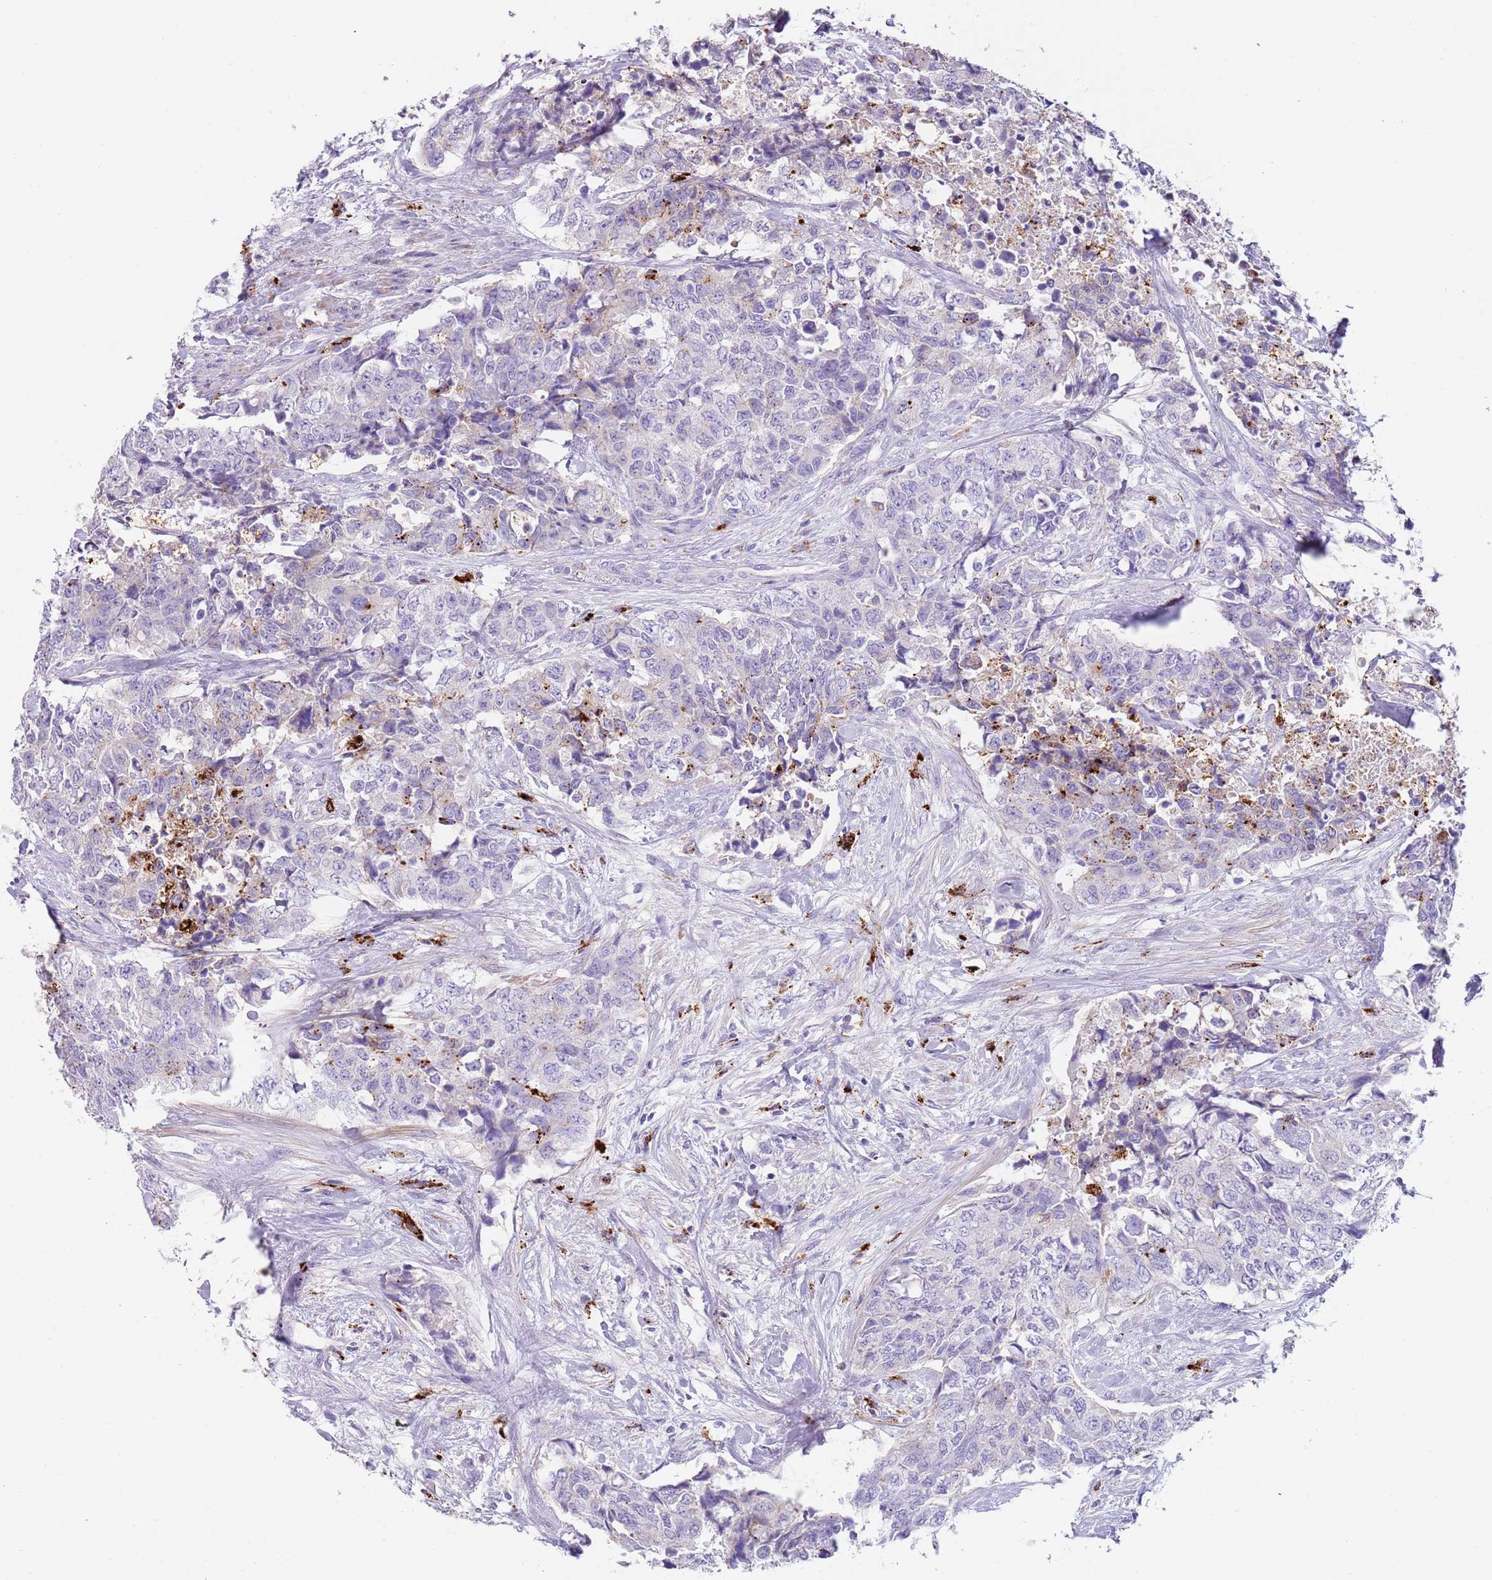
{"staining": {"intensity": "strong", "quantity": "<25%", "location": "cytoplasmic/membranous"}, "tissue": "urothelial cancer", "cell_type": "Tumor cells", "image_type": "cancer", "snomed": [{"axis": "morphology", "description": "Urothelial carcinoma, High grade"}, {"axis": "topography", "description": "Urinary bladder"}], "caption": "Urothelial carcinoma (high-grade) stained with DAB (3,3'-diaminobenzidine) immunohistochemistry (IHC) displays medium levels of strong cytoplasmic/membranous positivity in about <25% of tumor cells. (DAB IHC with brightfield microscopy, high magnification).", "gene": "LRRN3", "patient": {"sex": "female", "age": 78}}